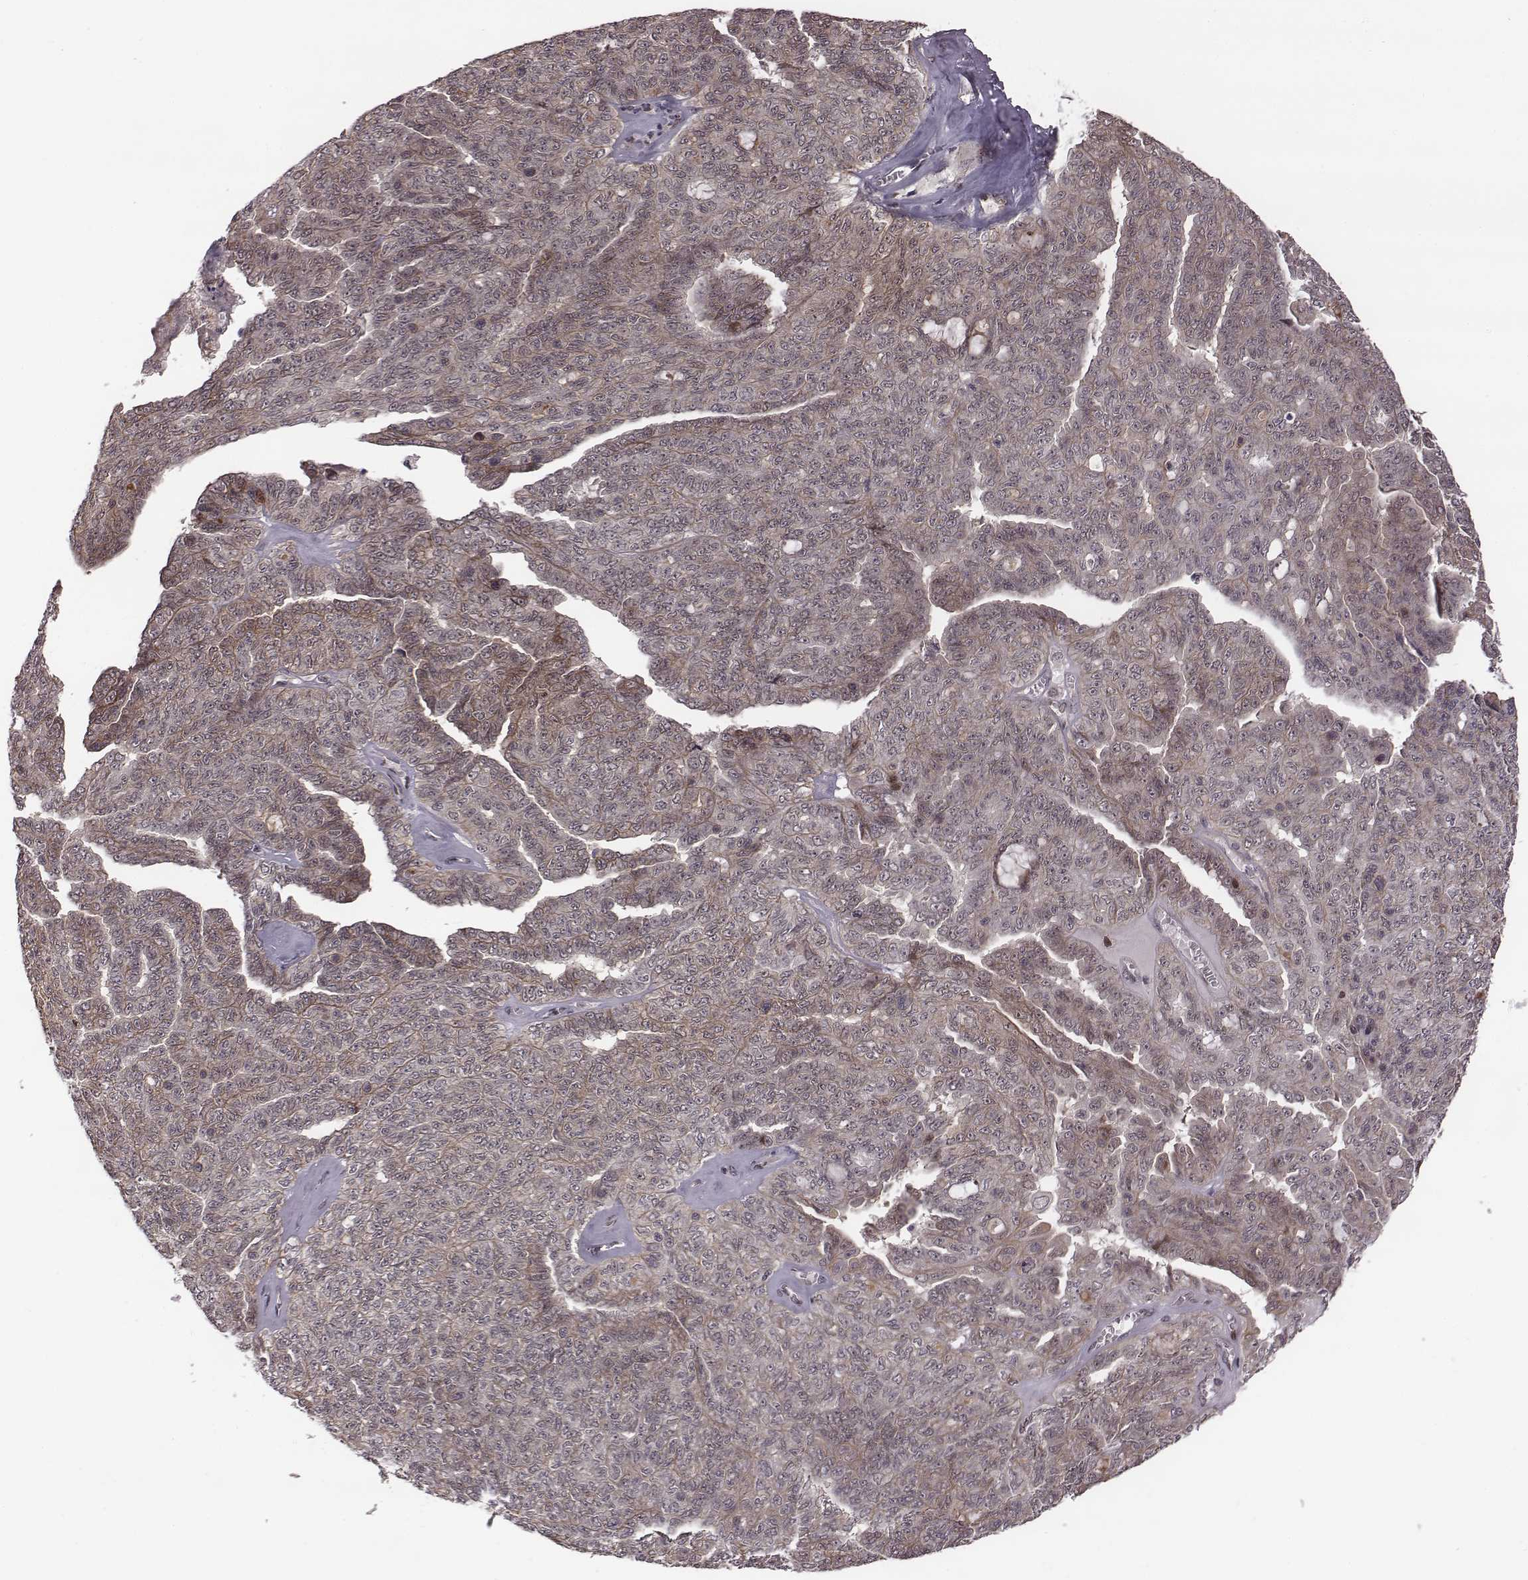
{"staining": {"intensity": "weak", "quantity": "<25%", "location": "cytoplasmic/membranous"}, "tissue": "ovarian cancer", "cell_type": "Tumor cells", "image_type": "cancer", "snomed": [{"axis": "morphology", "description": "Cystadenocarcinoma, serous, NOS"}, {"axis": "topography", "description": "Ovary"}], "caption": "Immunohistochemical staining of human ovarian cancer (serous cystadenocarcinoma) demonstrates no significant staining in tumor cells.", "gene": "RPL3", "patient": {"sex": "female", "age": 71}}